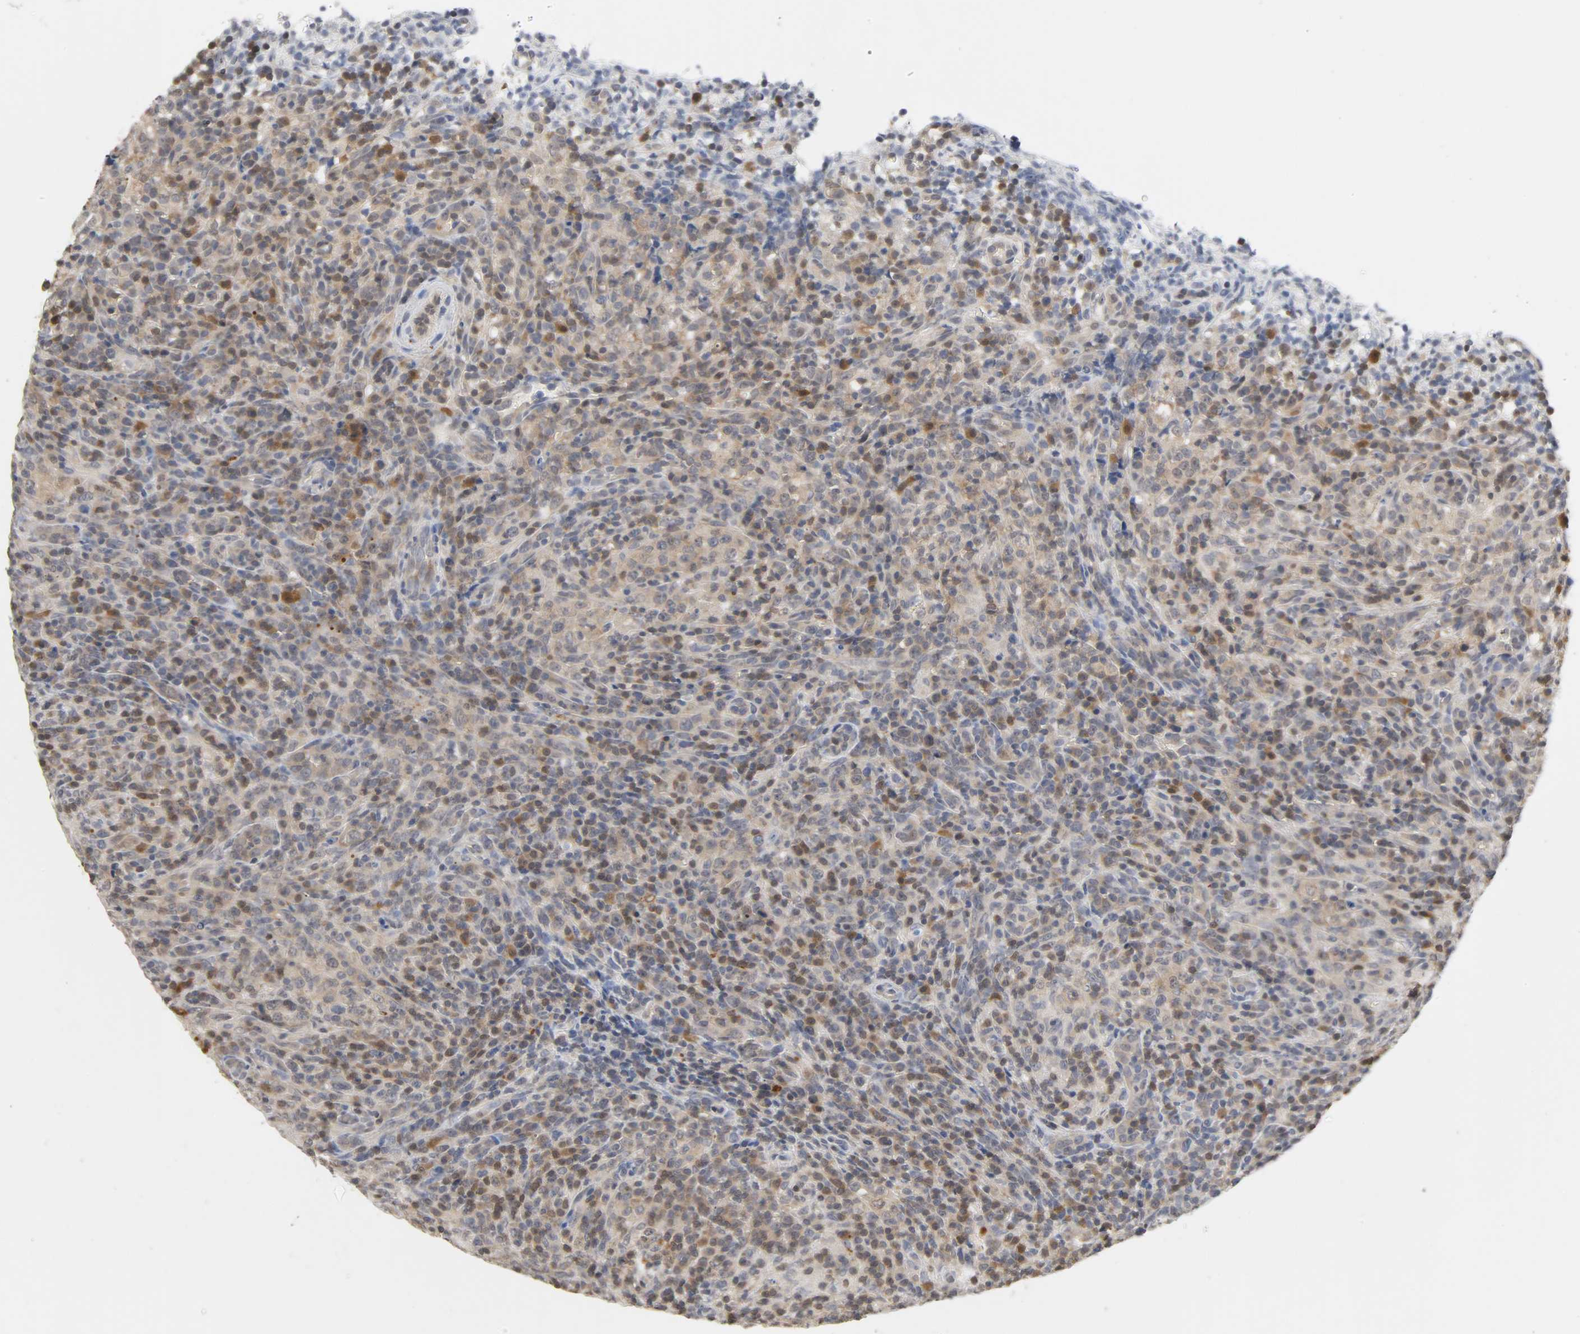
{"staining": {"intensity": "weak", "quantity": ">75%", "location": "cytoplasmic/membranous"}, "tissue": "lymphoma", "cell_type": "Tumor cells", "image_type": "cancer", "snomed": [{"axis": "morphology", "description": "Malignant lymphoma, non-Hodgkin's type, High grade"}, {"axis": "topography", "description": "Lymph node"}], "caption": "DAB immunohistochemical staining of lymphoma displays weak cytoplasmic/membranous protein positivity in approximately >75% of tumor cells.", "gene": "MIF", "patient": {"sex": "female", "age": 76}}